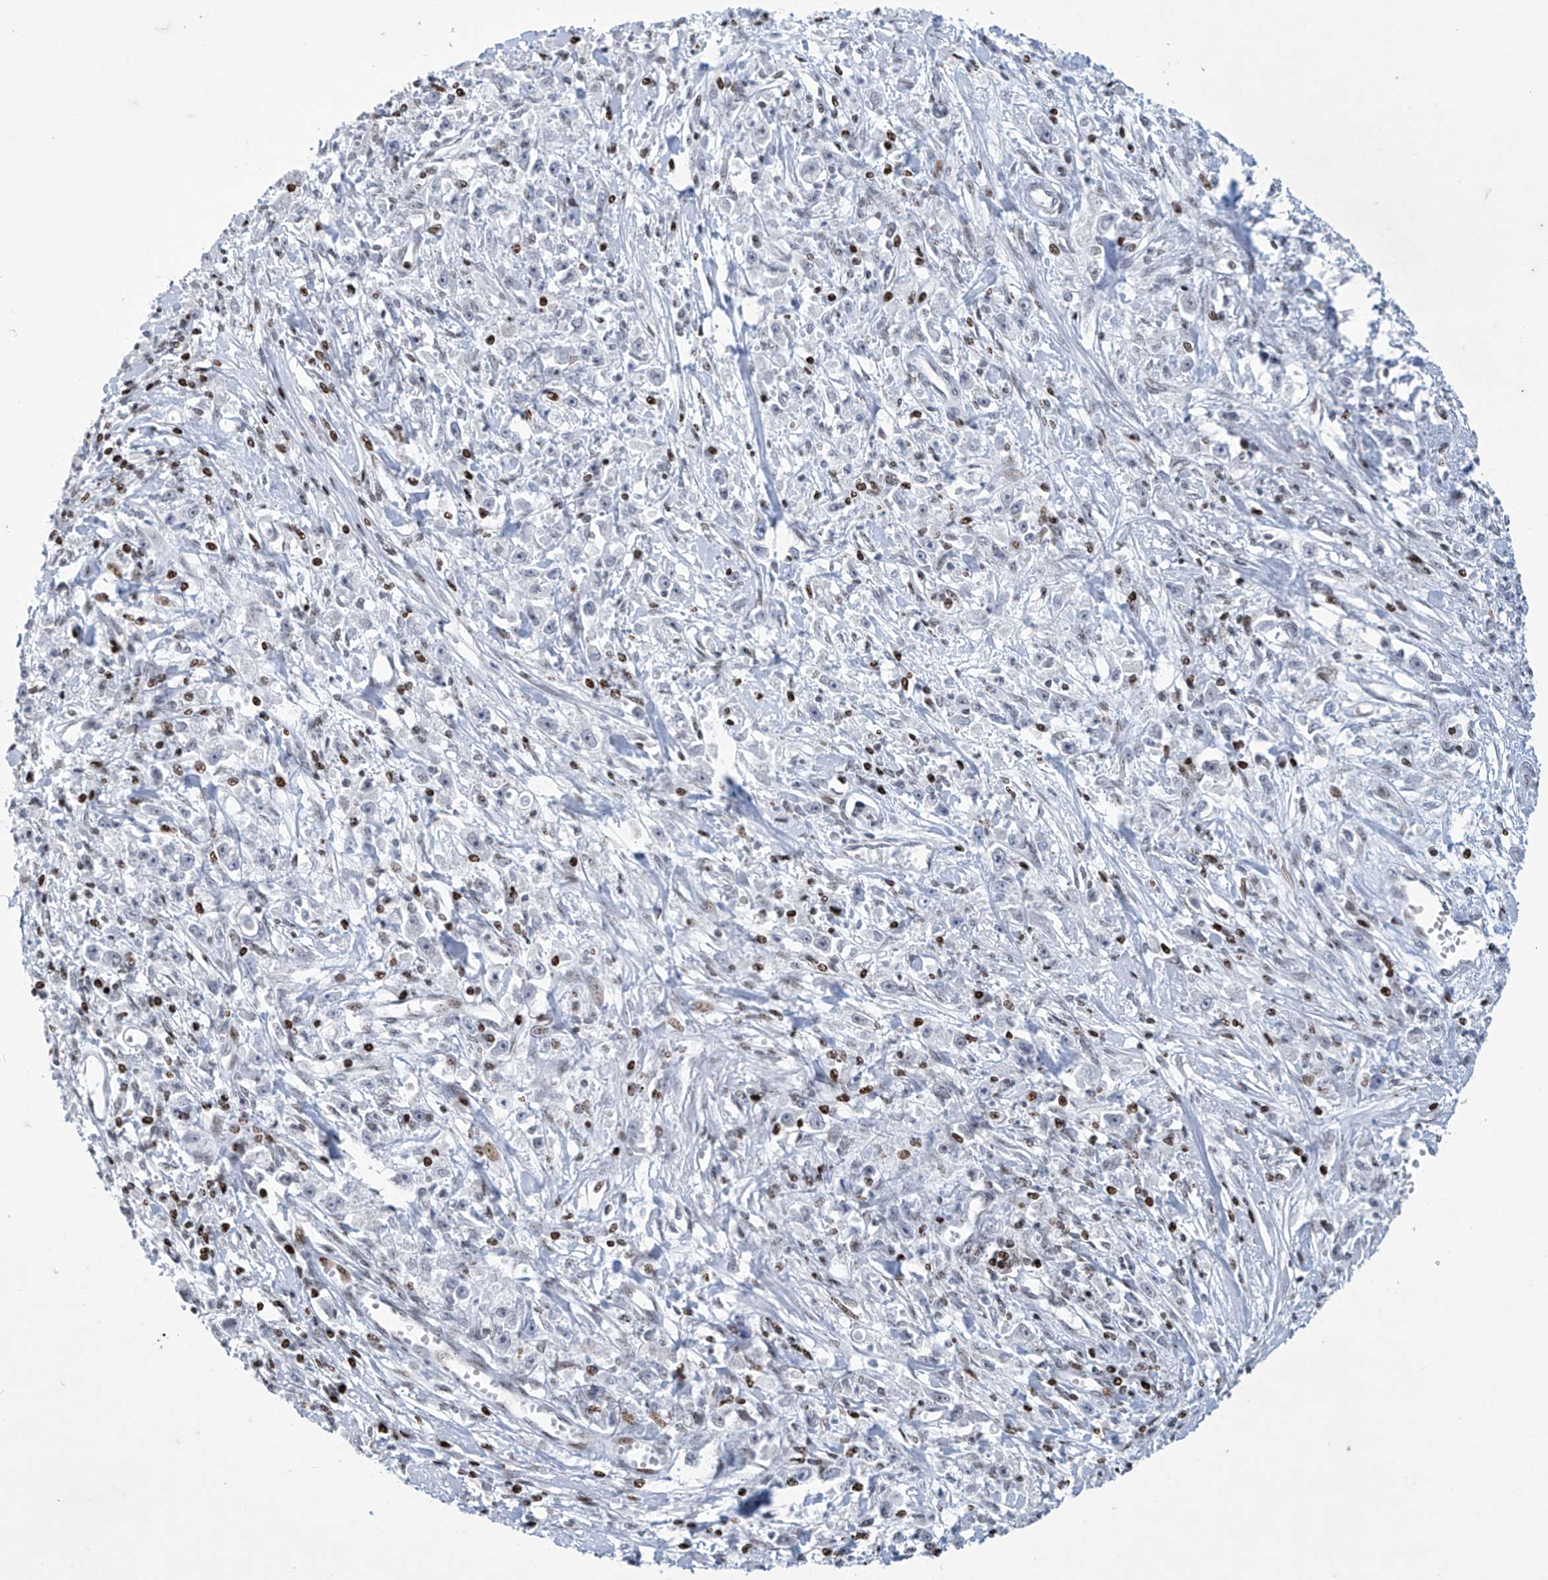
{"staining": {"intensity": "negative", "quantity": "none", "location": "none"}, "tissue": "stomach cancer", "cell_type": "Tumor cells", "image_type": "cancer", "snomed": [{"axis": "morphology", "description": "Adenocarcinoma, NOS"}, {"axis": "topography", "description": "Stomach"}], "caption": "High power microscopy image of an immunohistochemistry (IHC) image of stomach adenocarcinoma, revealing no significant expression in tumor cells.", "gene": "RFX7", "patient": {"sex": "female", "age": 59}}